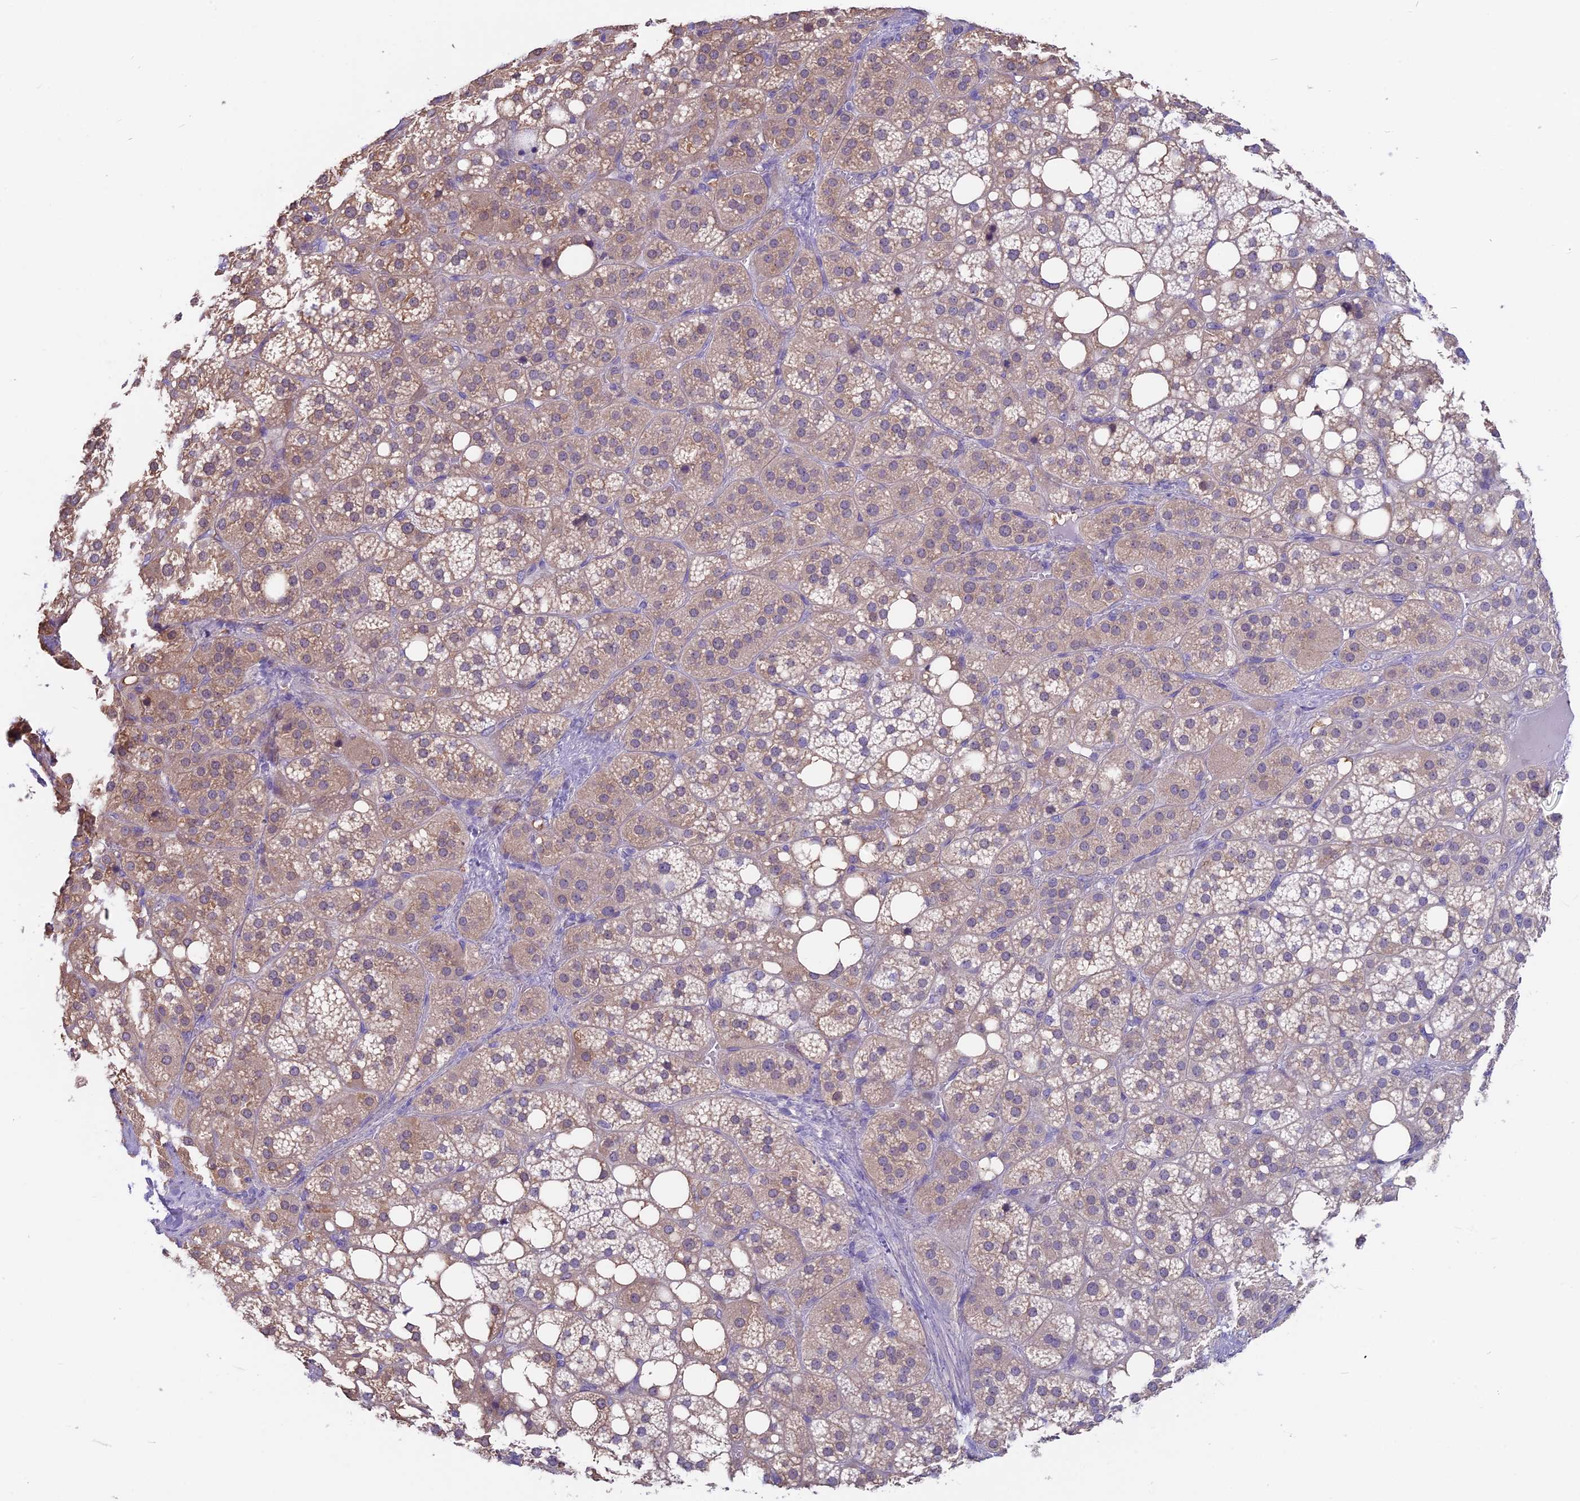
{"staining": {"intensity": "moderate", "quantity": "<25%", "location": "cytoplasmic/membranous"}, "tissue": "adrenal gland", "cell_type": "Glandular cells", "image_type": "normal", "snomed": [{"axis": "morphology", "description": "Normal tissue, NOS"}, {"axis": "topography", "description": "Adrenal gland"}], "caption": "IHC histopathology image of benign adrenal gland: human adrenal gland stained using immunohistochemistry (IHC) shows low levels of moderate protein expression localized specifically in the cytoplasmic/membranous of glandular cells, appearing as a cytoplasmic/membranous brown color.", "gene": "SNAP91", "patient": {"sex": "female", "age": 59}}